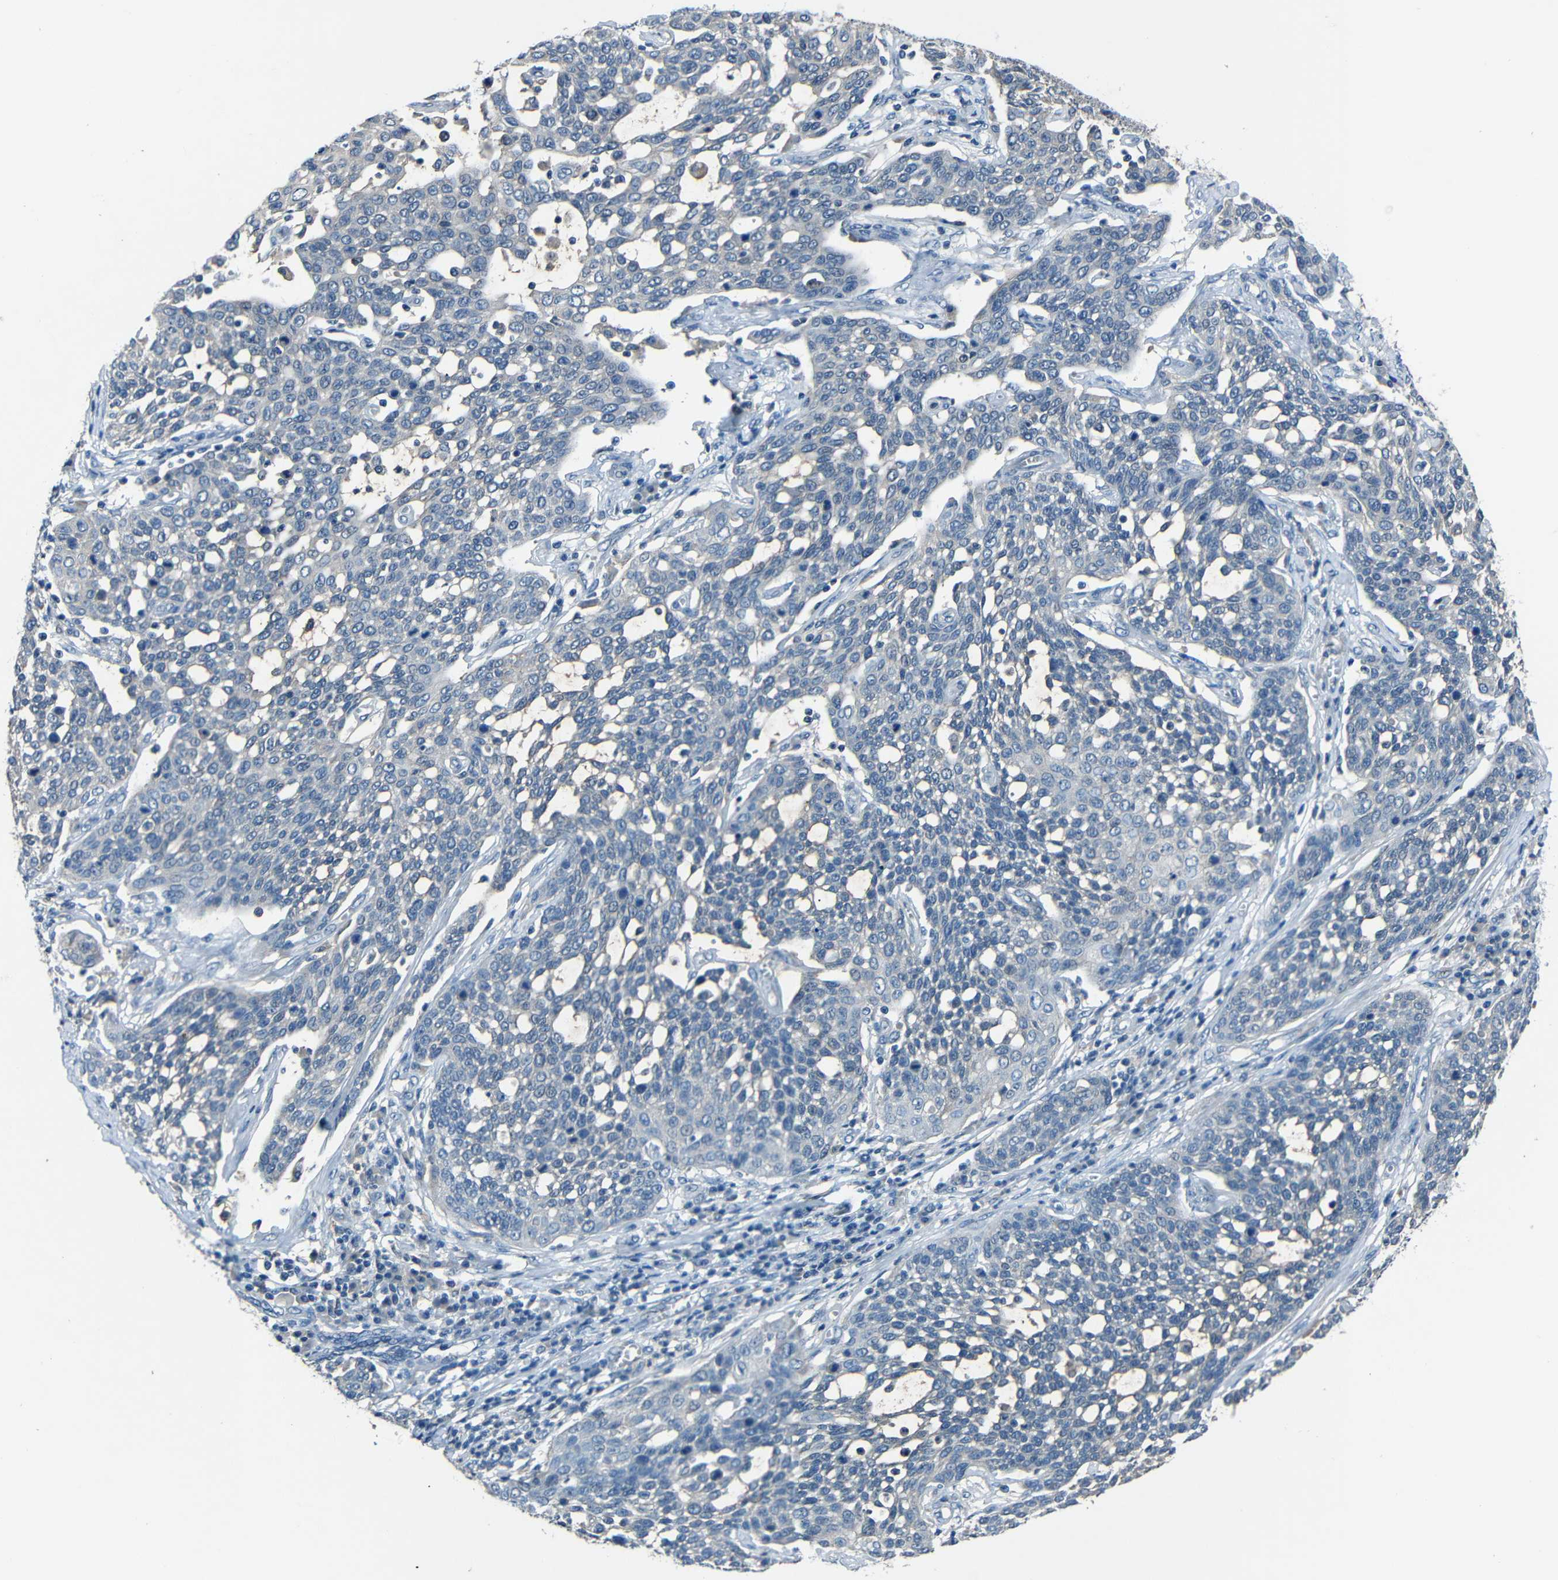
{"staining": {"intensity": "negative", "quantity": "none", "location": "none"}, "tissue": "cervical cancer", "cell_type": "Tumor cells", "image_type": "cancer", "snomed": [{"axis": "morphology", "description": "Squamous cell carcinoma, NOS"}, {"axis": "topography", "description": "Cervix"}], "caption": "The photomicrograph reveals no staining of tumor cells in squamous cell carcinoma (cervical).", "gene": "SLA", "patient": {"sex": "female", "age": 34}}